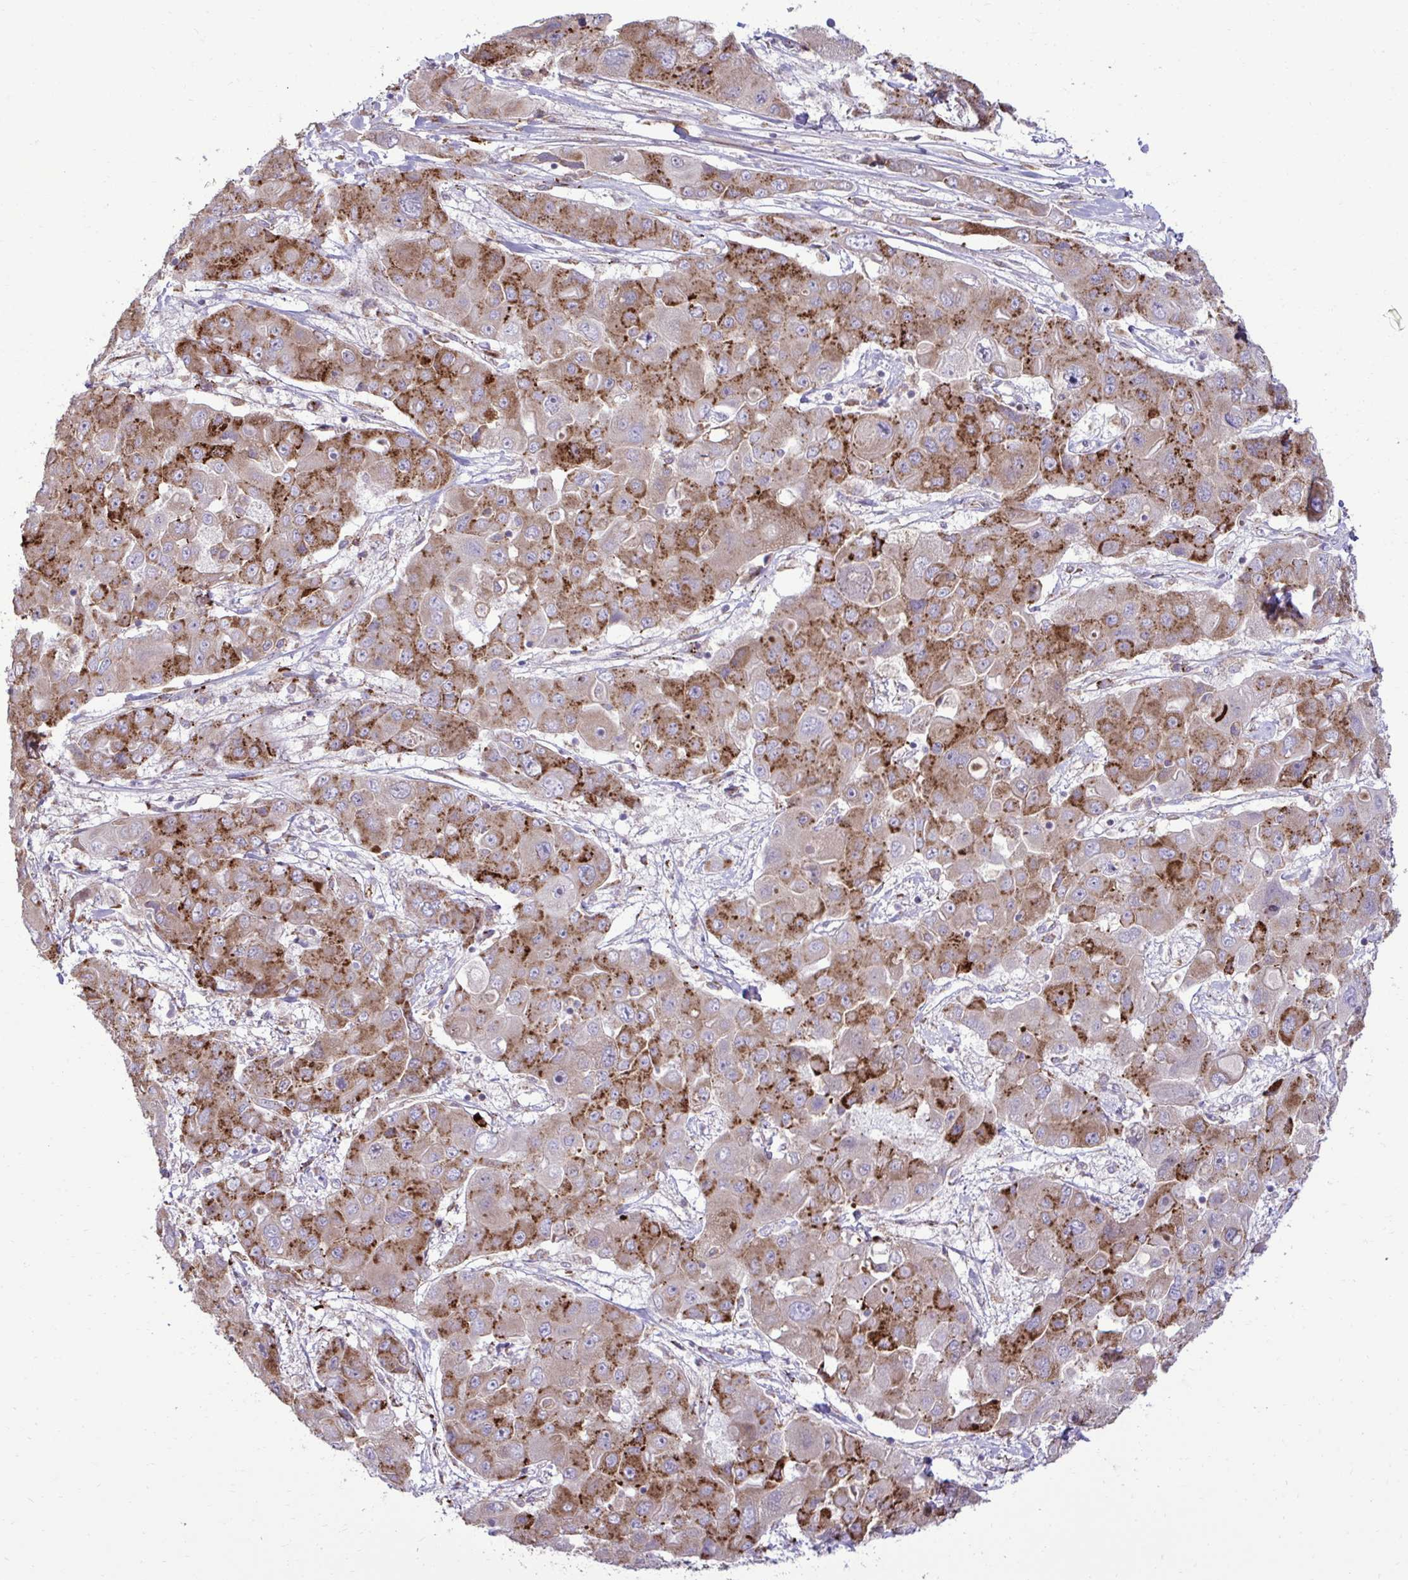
{"staining": {"intensity": "moderate", "quantity": ">75%", "location": "cytoplasmic/membranous"}, "tissue": "liver cancer", "cell_type": "Tumor cells", "image_type": "cancer", "snomed": [{"axis": "morphology", "description": "Cholangiocarcinoma"}, {"axis": "topography", "description": "Liver"}], "caption": "A high-resolution photomicrograph shows IHC staining of liver cancer (cholangiocarcinoma), which displays moderate cytoplasmic/membranous positivity in approximately >75% of tumor cells.", "gene": "LIMS1", "patient": {"sex": "male", "age": 67}}